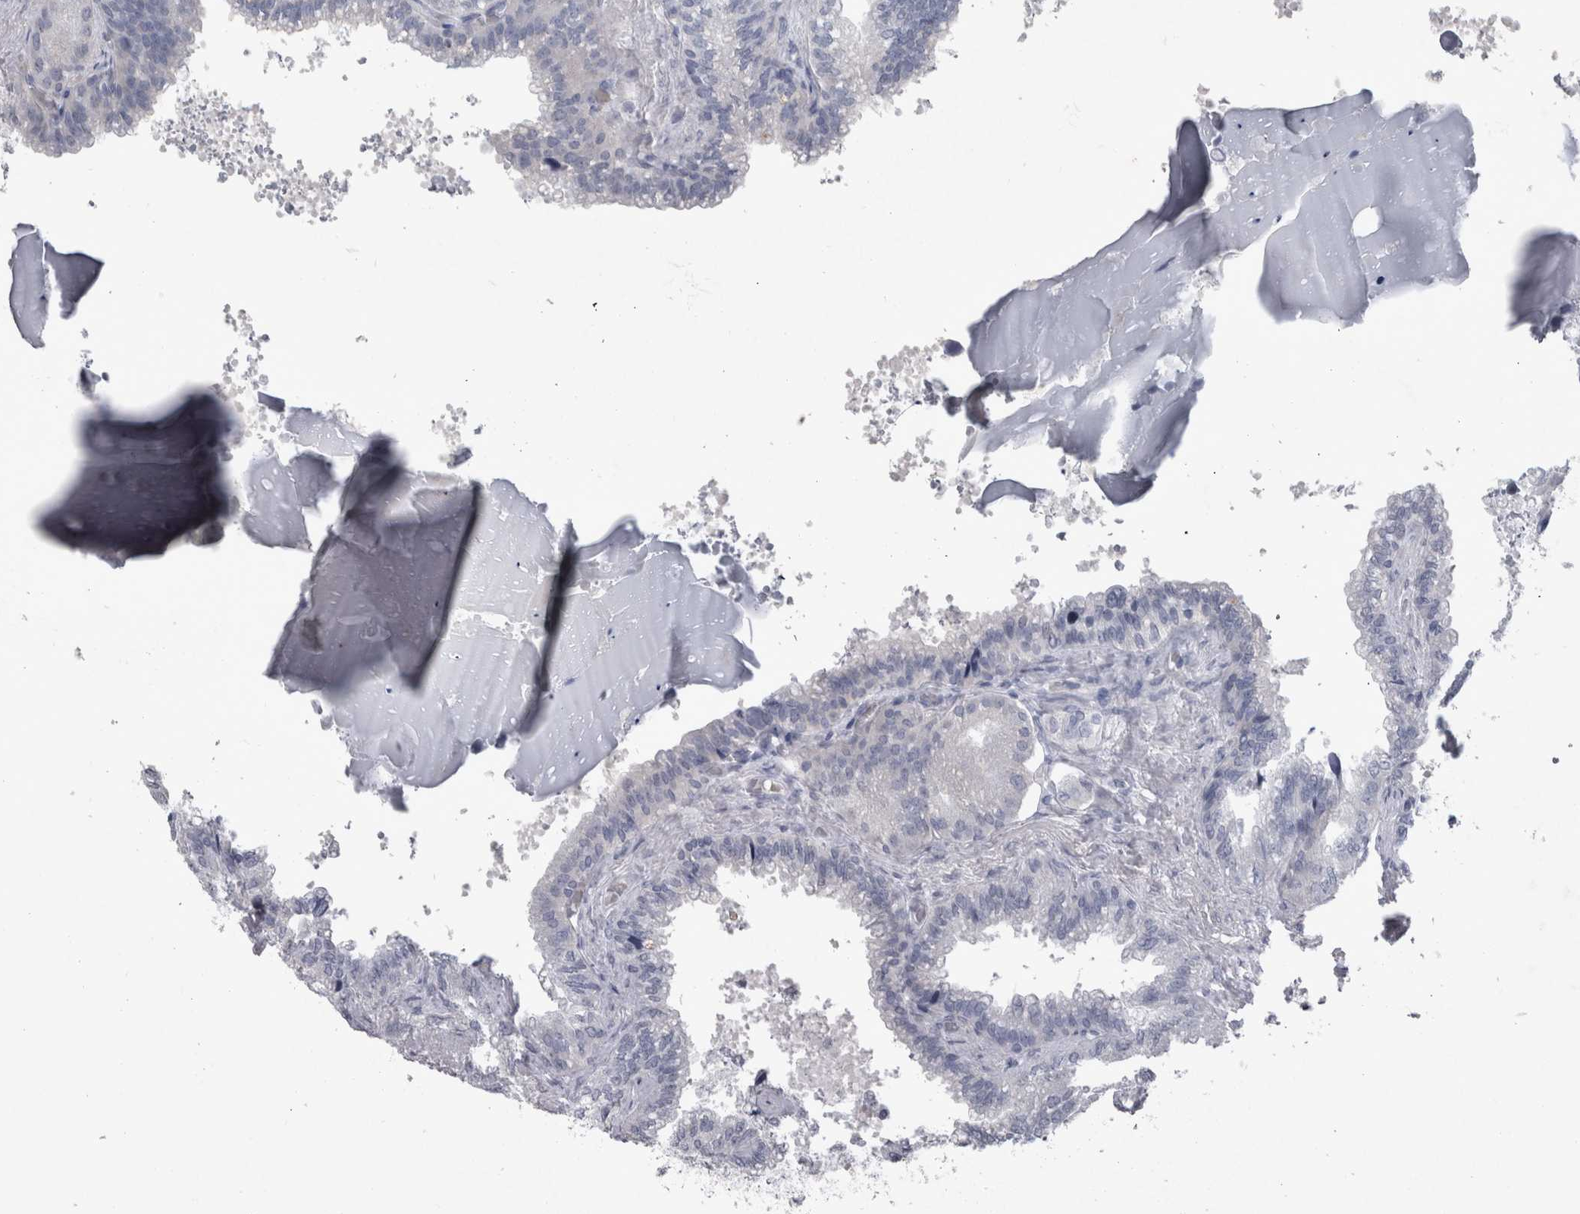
{"staining": {"intensity": "negative", "quantity": "none", "location": "none"}, "tissue": "seminal vesicle", "cell_type": "Glandular cells", "image_type": "normal", "snomed": [{"axis": "morphology", "description": "Normal tissue, NOS"}, {"axis": "topography", "description": "Seminal veicle"}], "caption": "This is an immunohistochemistry (IHC) histopathology image of normal seminal vesicle. There is no expression in glandular cells.", "gene": "PDX1", "patient": {"sex": "male", "age": 46}}